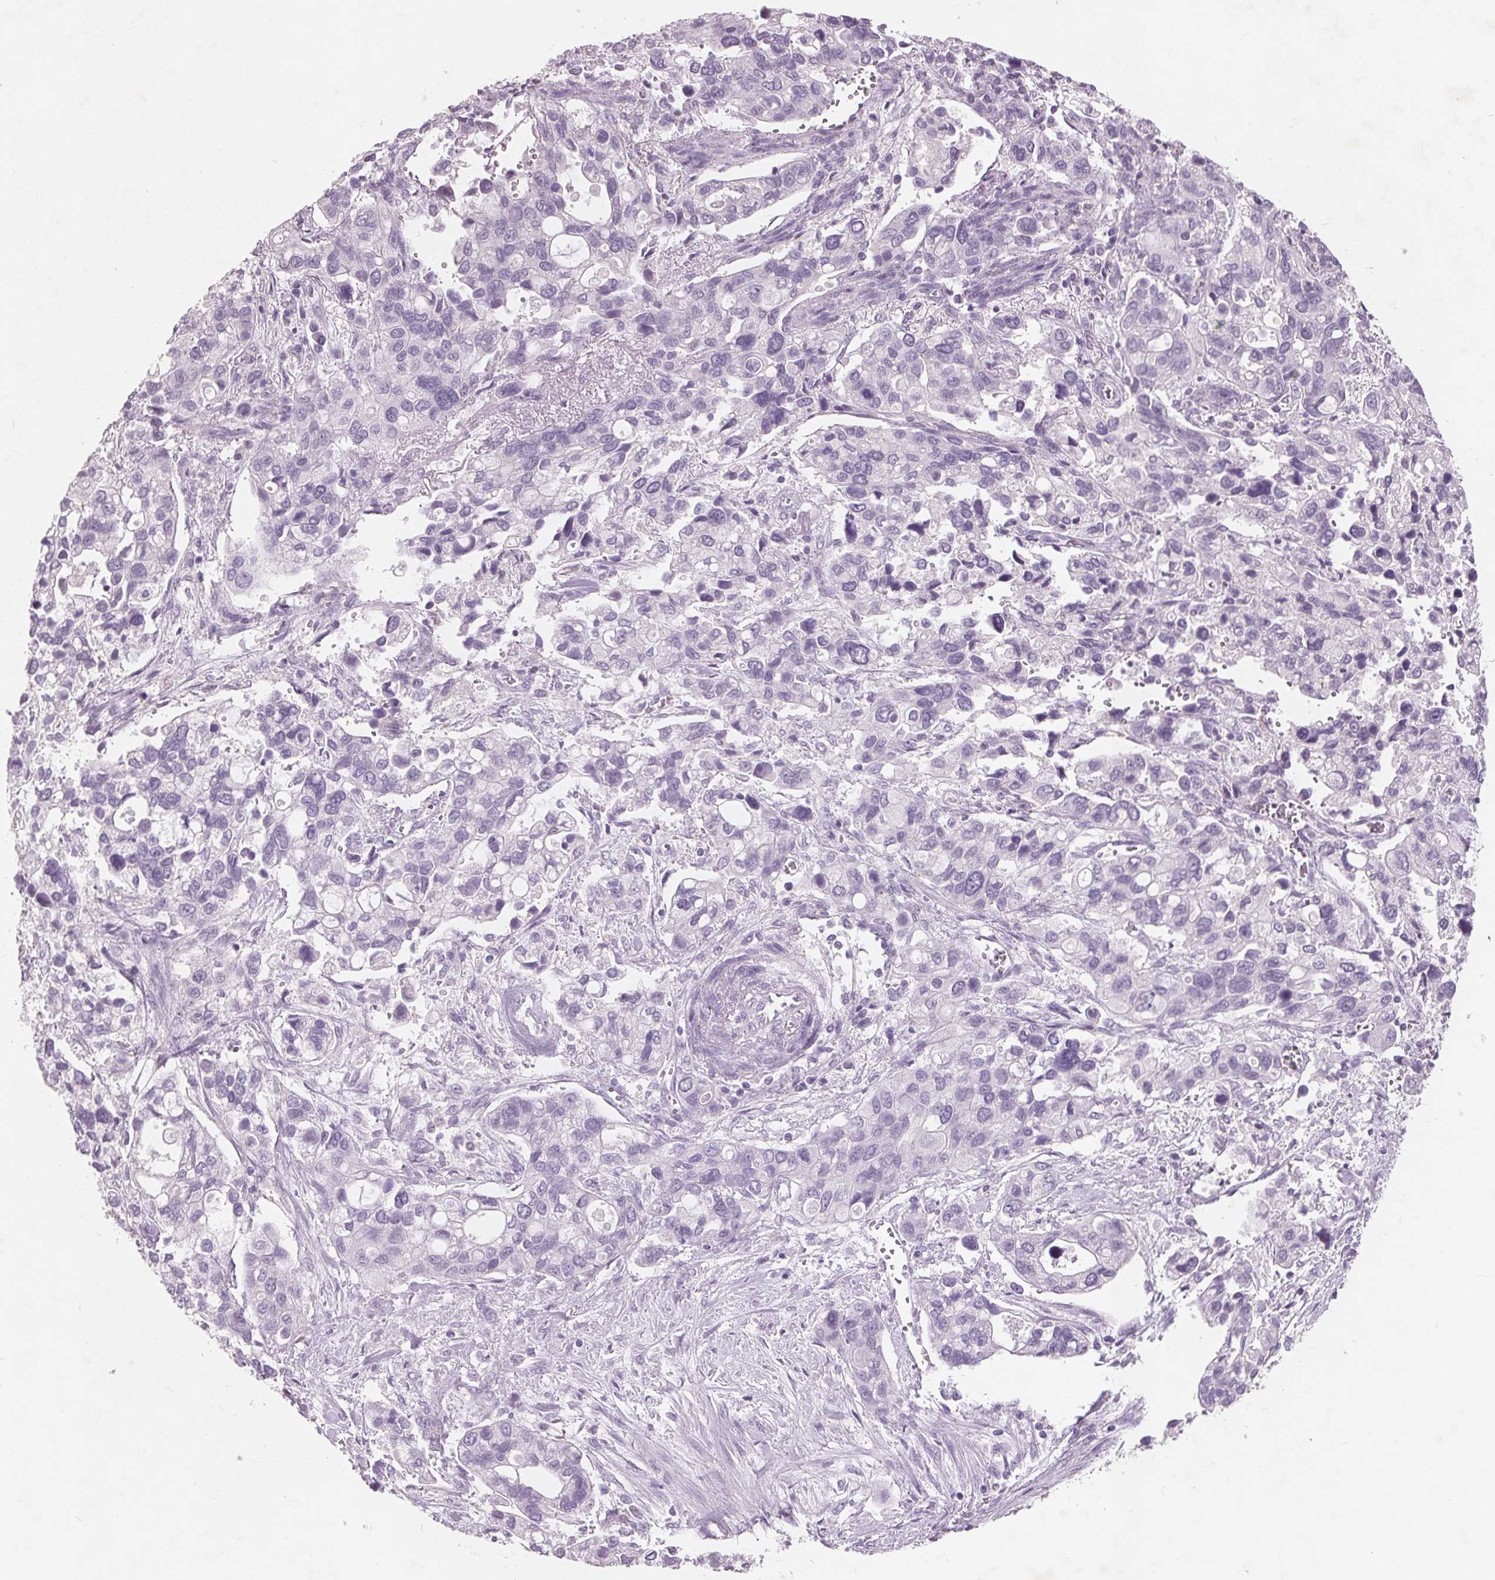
{"staining": {"intensity": "negative", "quantity": "none", "location": "none"}, "tissue": "stomach cancer", "cell_type": "Tumor cells", "image_type": "cancer", "snomed": [{"axis": "morphology", "description": "Adenocarcinoma, NOS"}, {"axis": "topography", "description": "Stomach, upper"}], "caption": "DAB (3,3'-diaminobenzidine) immunohistochemical staining of human stomach adenocarcinoma reveals no significant expression in tumor cells. (DAB IHC visualized using brightfield microscopy, high magnification).", "gene": "PTPN14", "patient": {"sex": "female", "age": 81}}